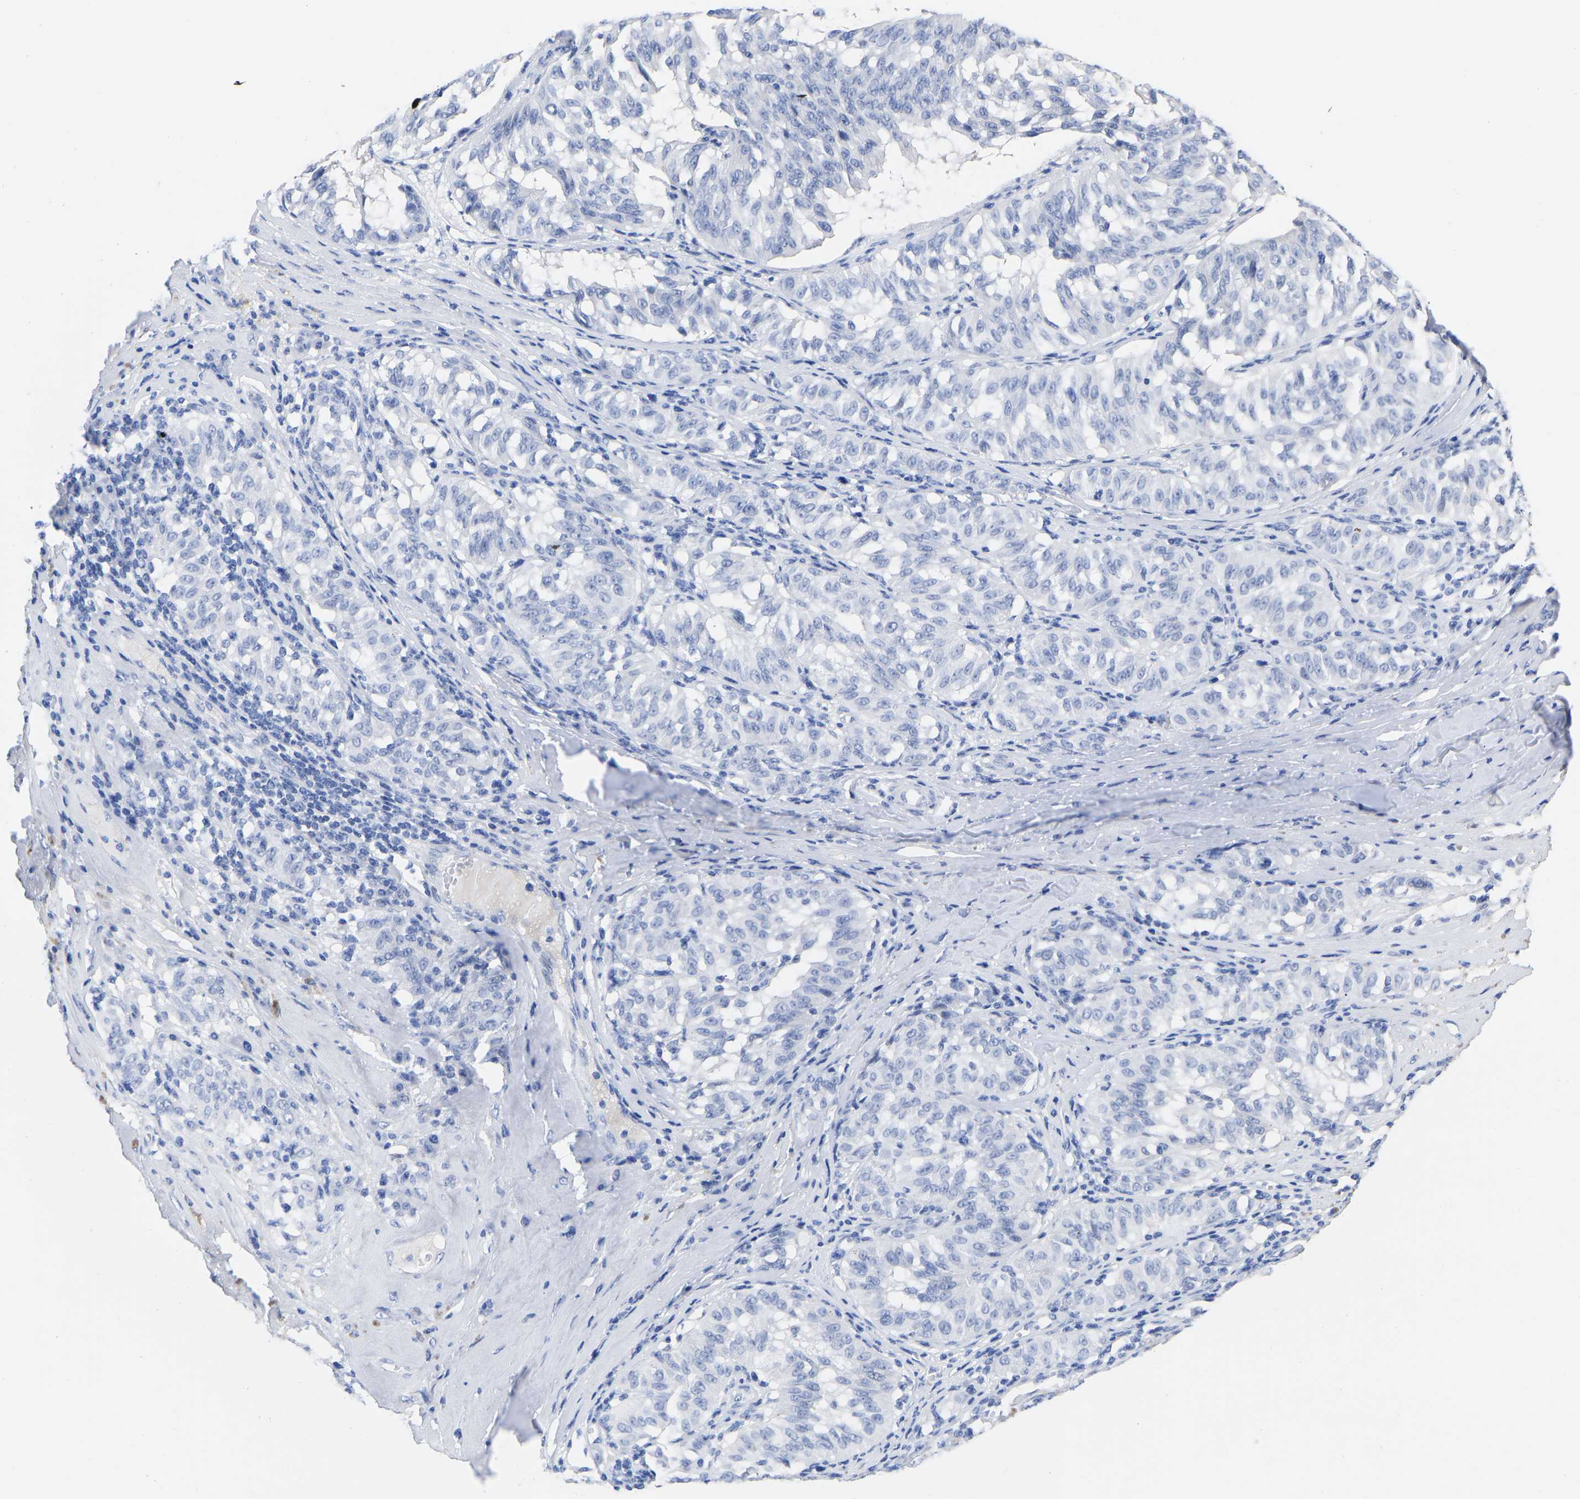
{"staining": {"intensity": "negative", "quantity": "none", "location": "none"}, "tissue": "melanoma", "cell_type": "Tumor cells", "image_type": "cancer", "snomed": [{"axis": "morphology", "description": "Malignant melanoma, NOS"}, {"axis": "topography", "description": "Skin"}], "caption": "Histopathology image shows no significant protein positivity in tumor cells of melanoma. The staining is performed using DAB brown chromogen with nuclei counter-stained in using hematoxylin.", "gene": "GPA33", "patient": {"sex": "female", "age": 72}}